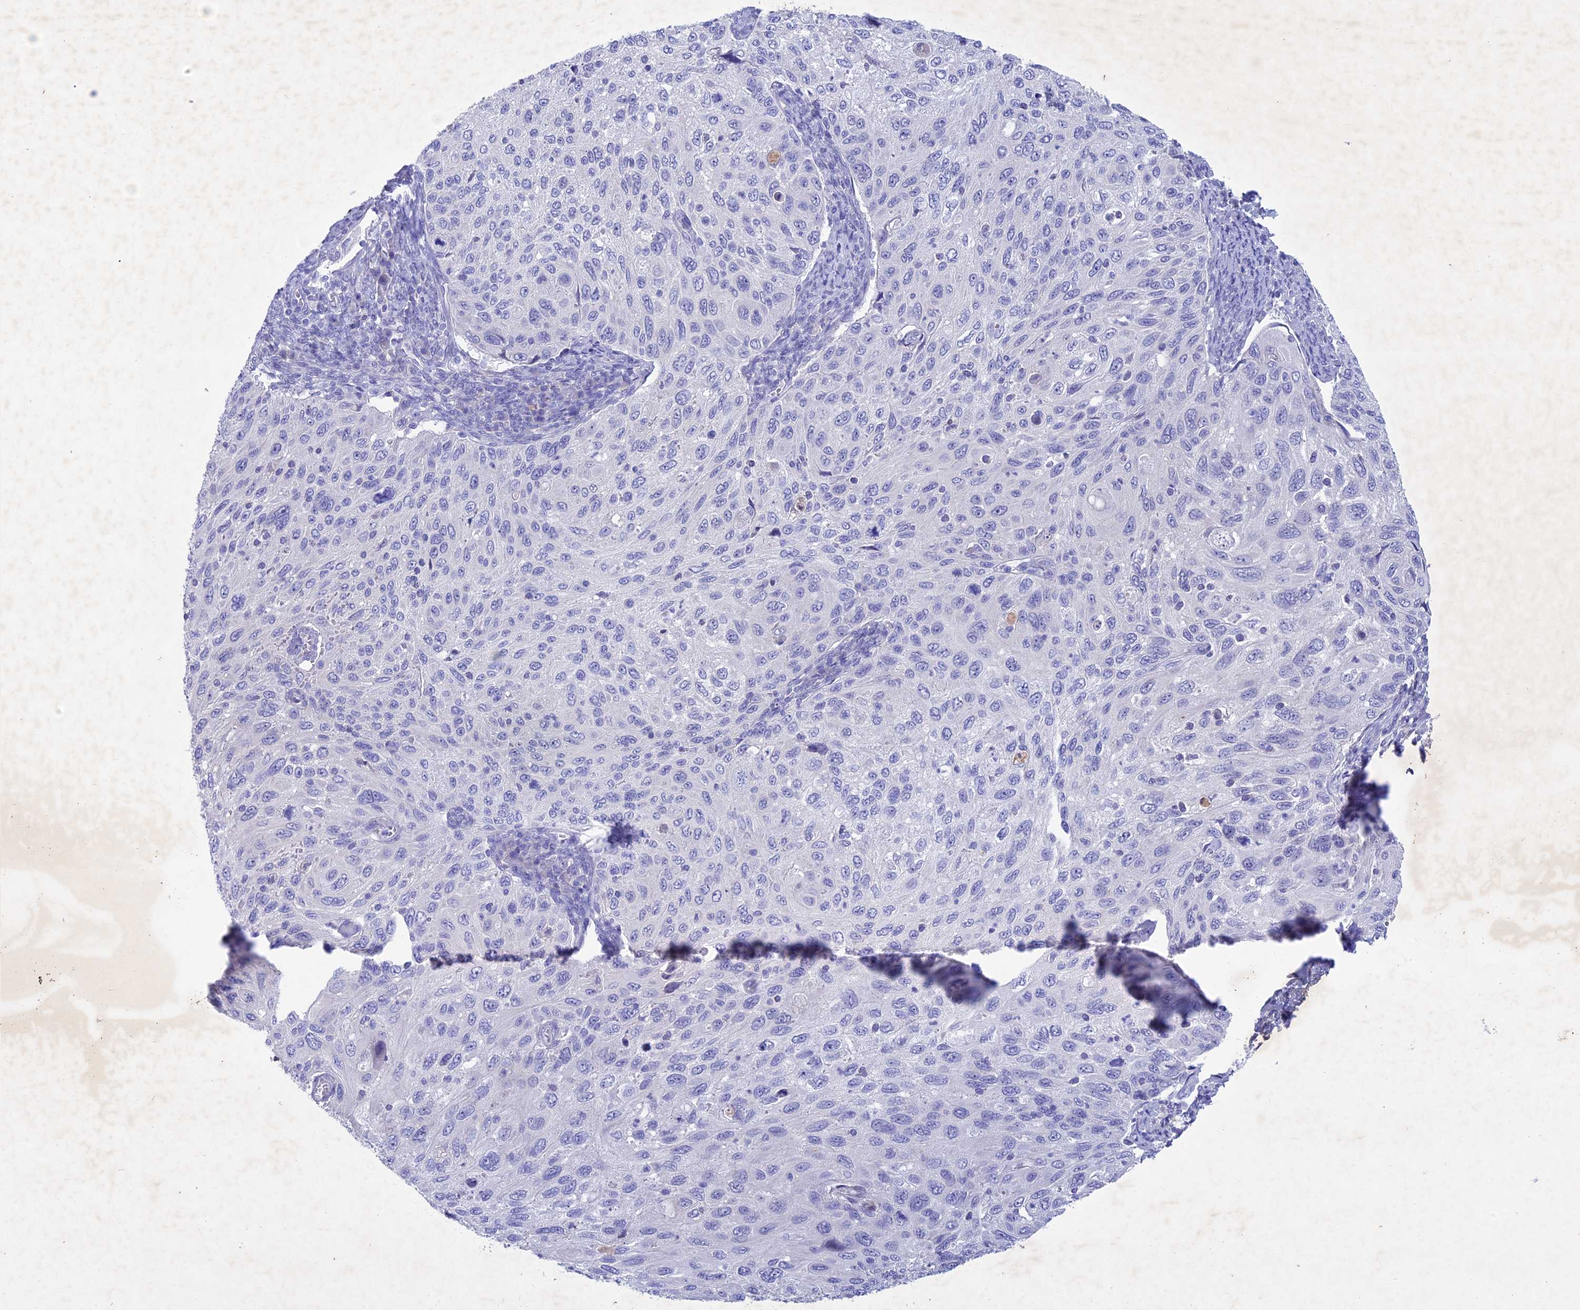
{"staining": {"intensity": "negative", "quantity": "none", "location": "none"}, "tissue": "cervical cancer", "cell_type": "Tumor cells", "image_type": "cancer", "snomed": [{"axis": "morphology", "description": "Squamous cell carcinoma, NOS"}, {"axis": "topography", "description": "Cervix"}], "caption": "A micrograph of human cervical cancer is negative for staining in tumor cells. (IHC, brightfield microscopy, high magnification).", "gene": "BTBD19", "patient": {"sex": "female", "age": 70}}